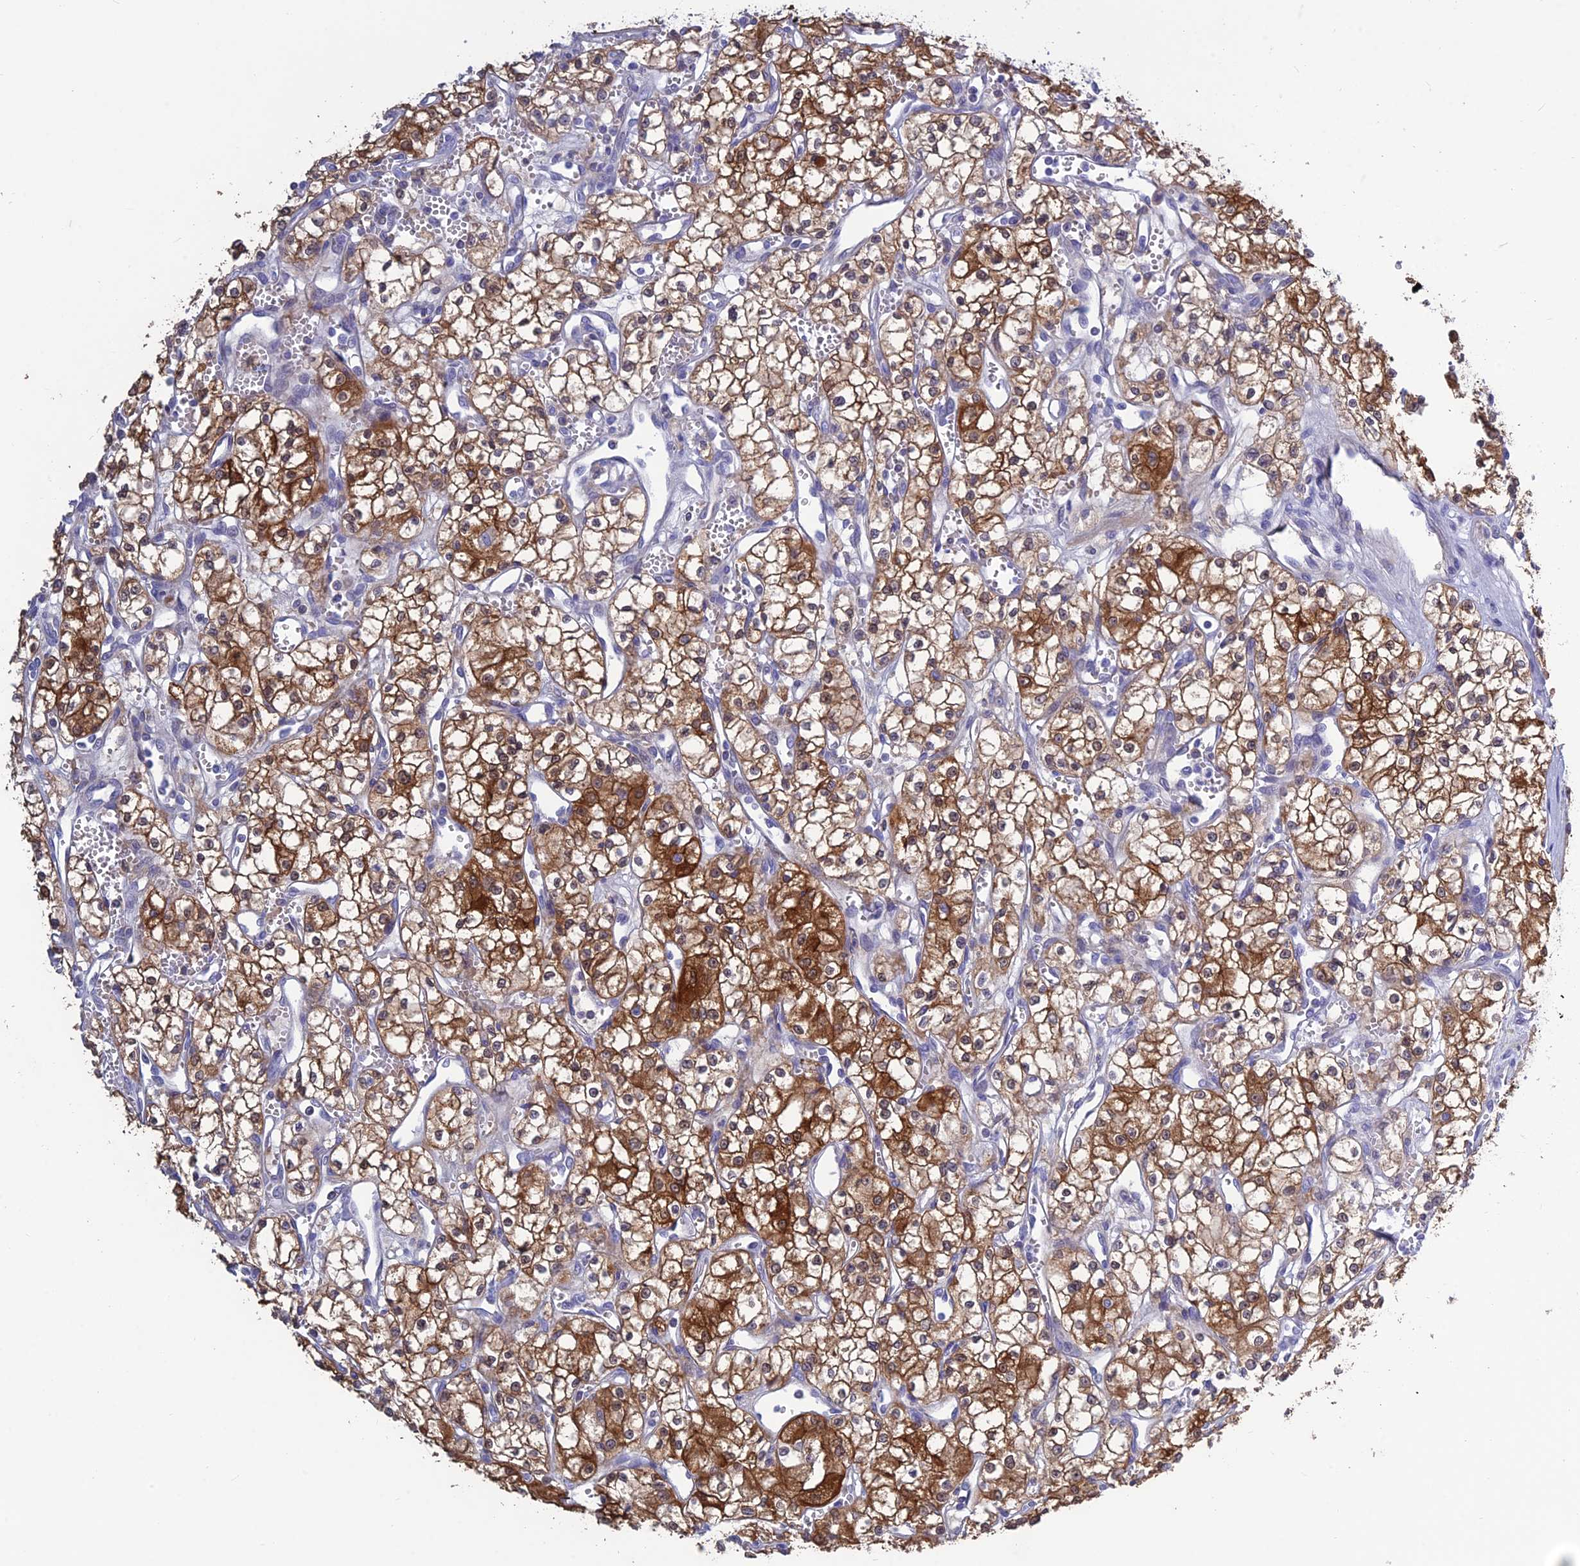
{"staining": {"intensity": "strong", "quantity": ">75%", "location": "cytoplasmic/membranous"}, "tissue": "renal cancer", "cell_type": "Tumor cells", "image_type": "cancer", "snomed": [{"axis": "morphology", "description": "Adenocarcinoma, NOS"}, {"axis": "topography", "description": "Kidney"}], "caption": "Protein expression by immunohistochemistry (IHC) demonstrates strong cytoplasmic/membranous positivity in about >75% of tumor cells in renal cancer (adenocarcinoma). The protein is shown in brown color, while the nuclei are stained blue.", "gene": "BHMT2", "patient": {"sex": "male", "age": 59}}